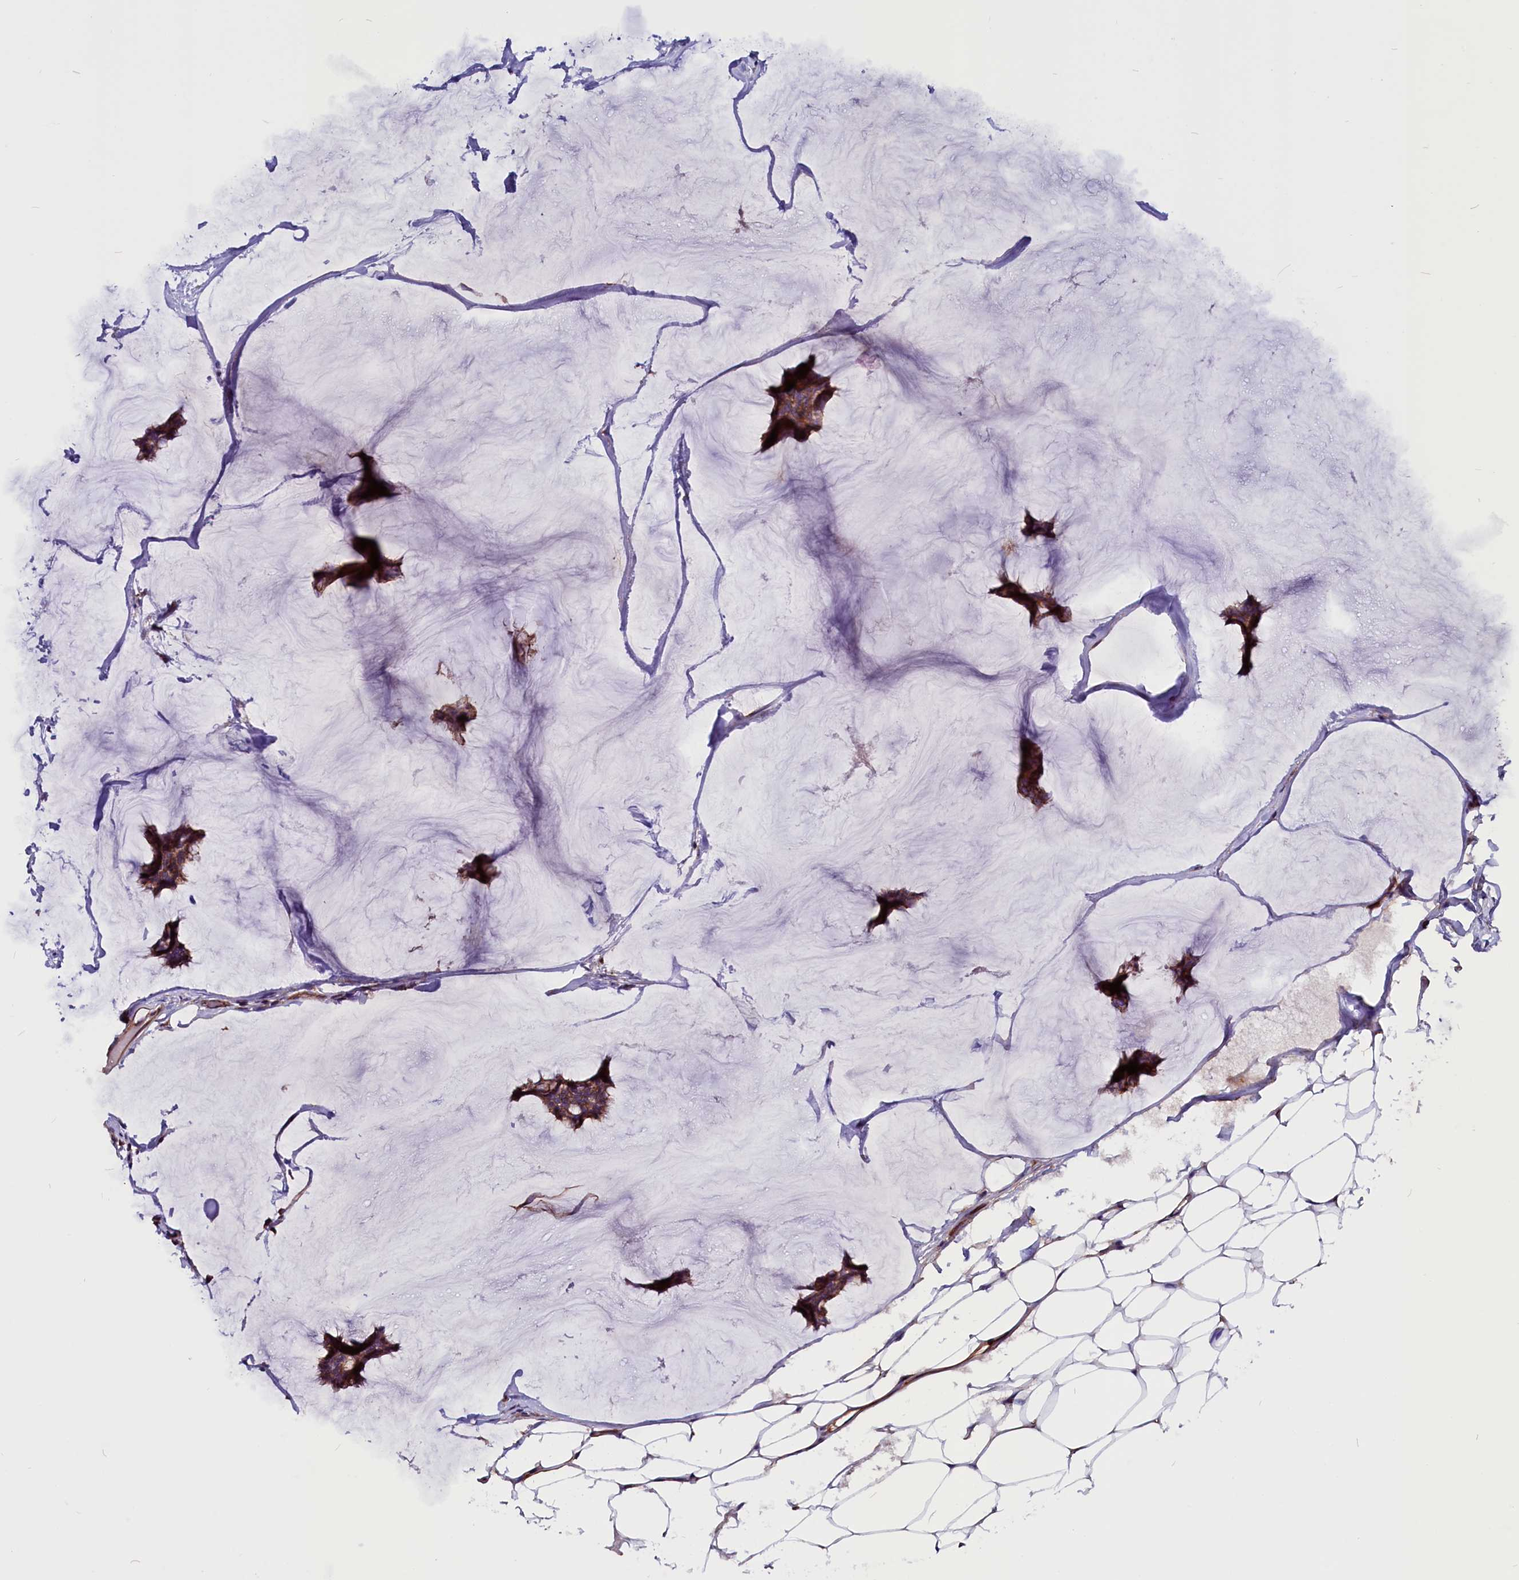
{"staining": {"intensity": "moderate", "quantity": ">75%", "location": "cytoplasmic/membranous"}, "tissue": "breast cancer", "cell_type": "Tumor cells", "image_type": "cancer", "snomed": [{"axis": "morphology", "description": "Duct carcinoma"}, {"axis": "topography", "description": "Breast"}], "caption": "There is medium levels of moderate cytoplasmic/membranous staining in tumor cells of breast invasive ductal carcinoma, as demonstrated by immunohistochemical staining (brown color).", "gene": "ZNF749", "patient": {"sex": "female", "age": 93}}